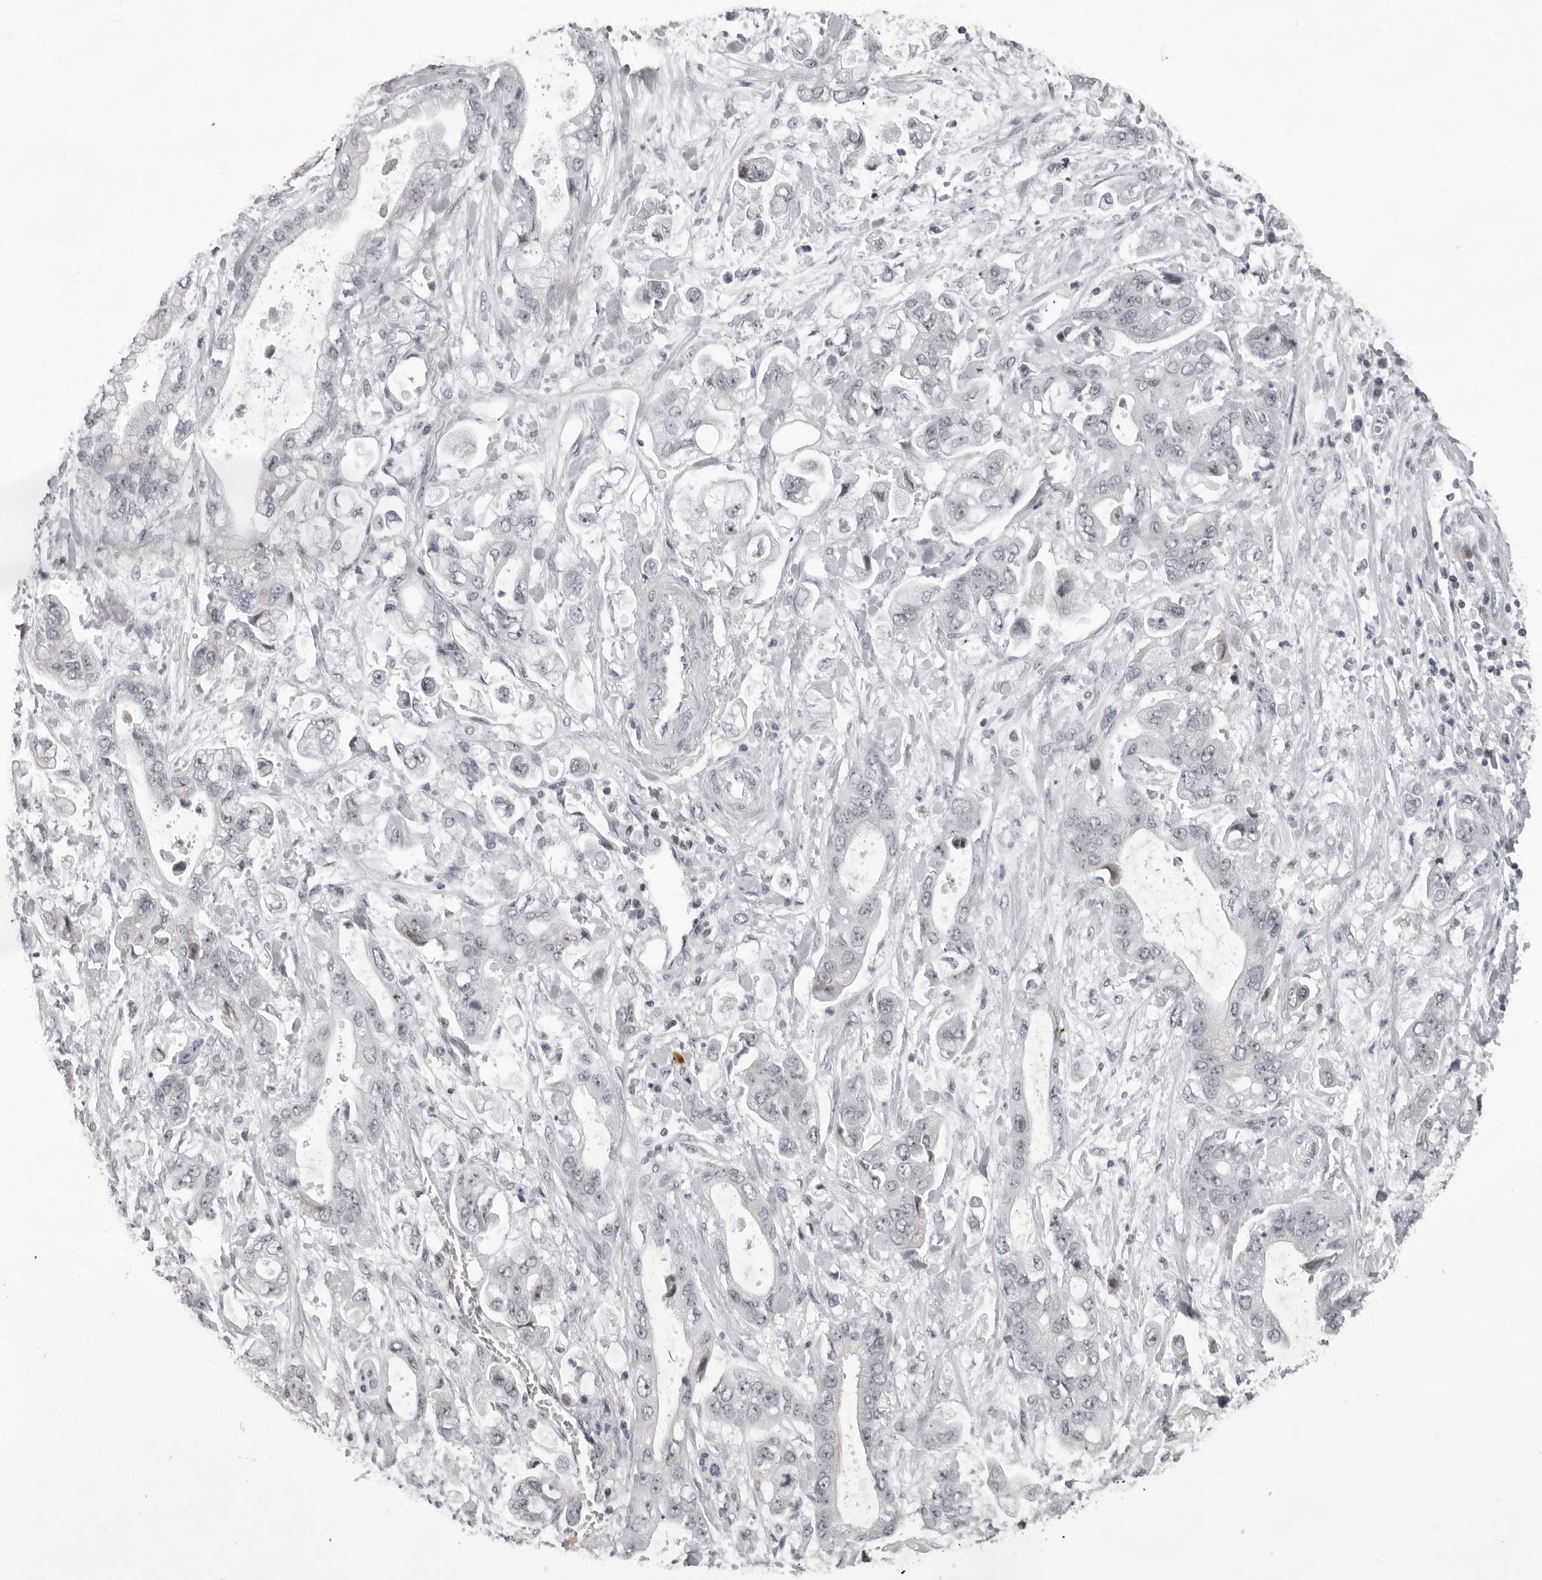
{"staining": {"intensity": "negative", "quantity": "none", "location": "none"}, "tissue": "stomach cancer", "cell_type": "Tumor cells", "image_type": "cancer", "snomed": [{"axis": "morphology", "description": "Normal tissue, NOS"}, {"axis": "morphology", "description": "Adenocarcinoma, NOS"}, {"axis": "topography", "description": "Stomach"}], "caption": "A high-resolution micrograph shows immunohistochemistry staining of adenocarcinoma (stomach), which exhibits no significant expression in tumor cells.", "gene": "EXOSC10", "patient": {"sex": "male", "age": 62}}